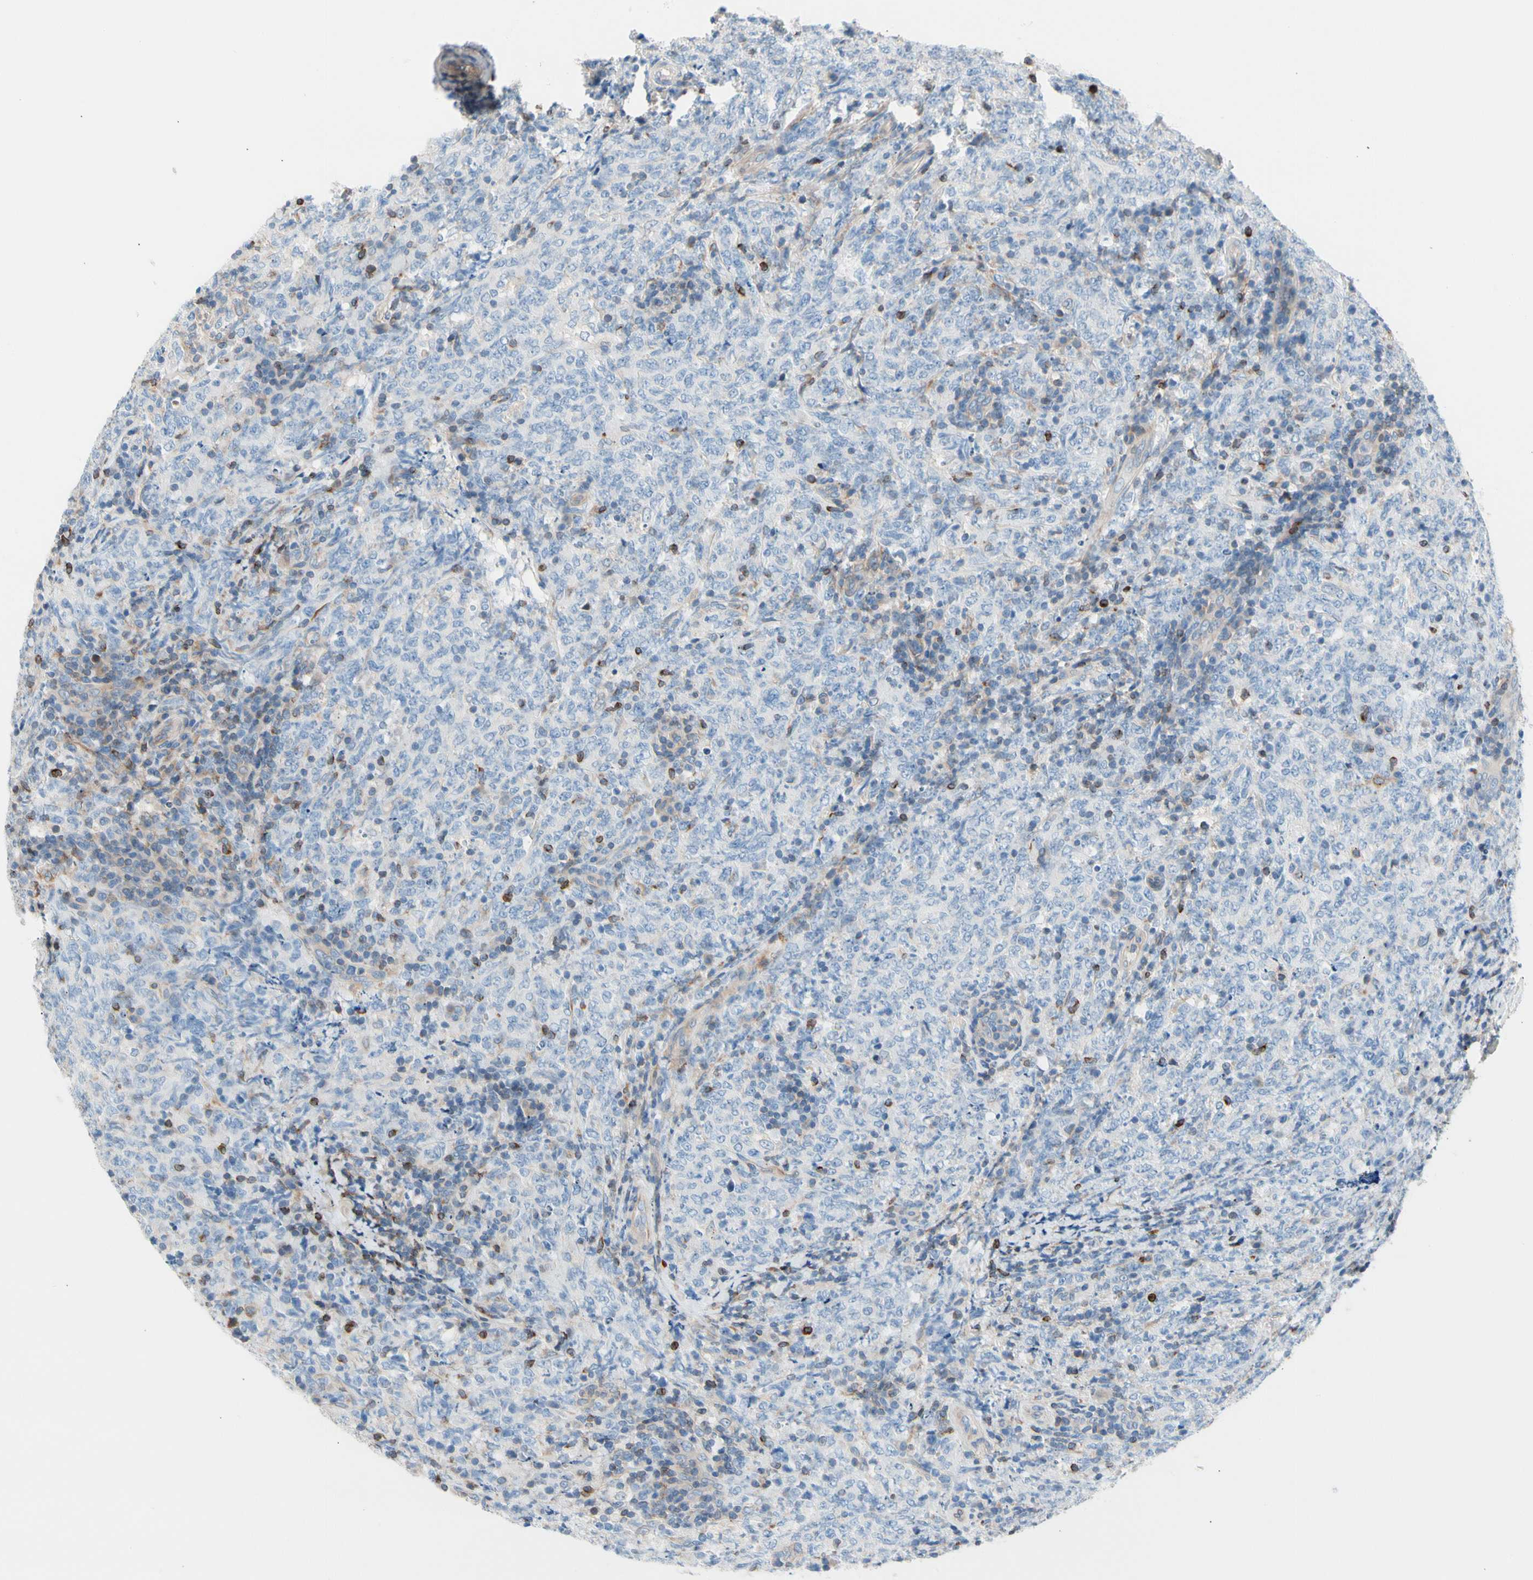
{"staining": {"intensity": "negative", "quantity": "none", "location": "none"}, "tissue": "lymphoma", "cell_type": "Tumor cells", "image_type": "cancer", "snomed": [{"axis": "morphology", "description": "Malignant lymphoma, non-Hodgkin's type, High grade"}, {"axis": "topography", "description": "Tonsil"}], "caption": "There is no significant staining in tumor cells of lymphoma.", "gene": "MAP3K3", "patient": {"sex": "female", "age": 36}}